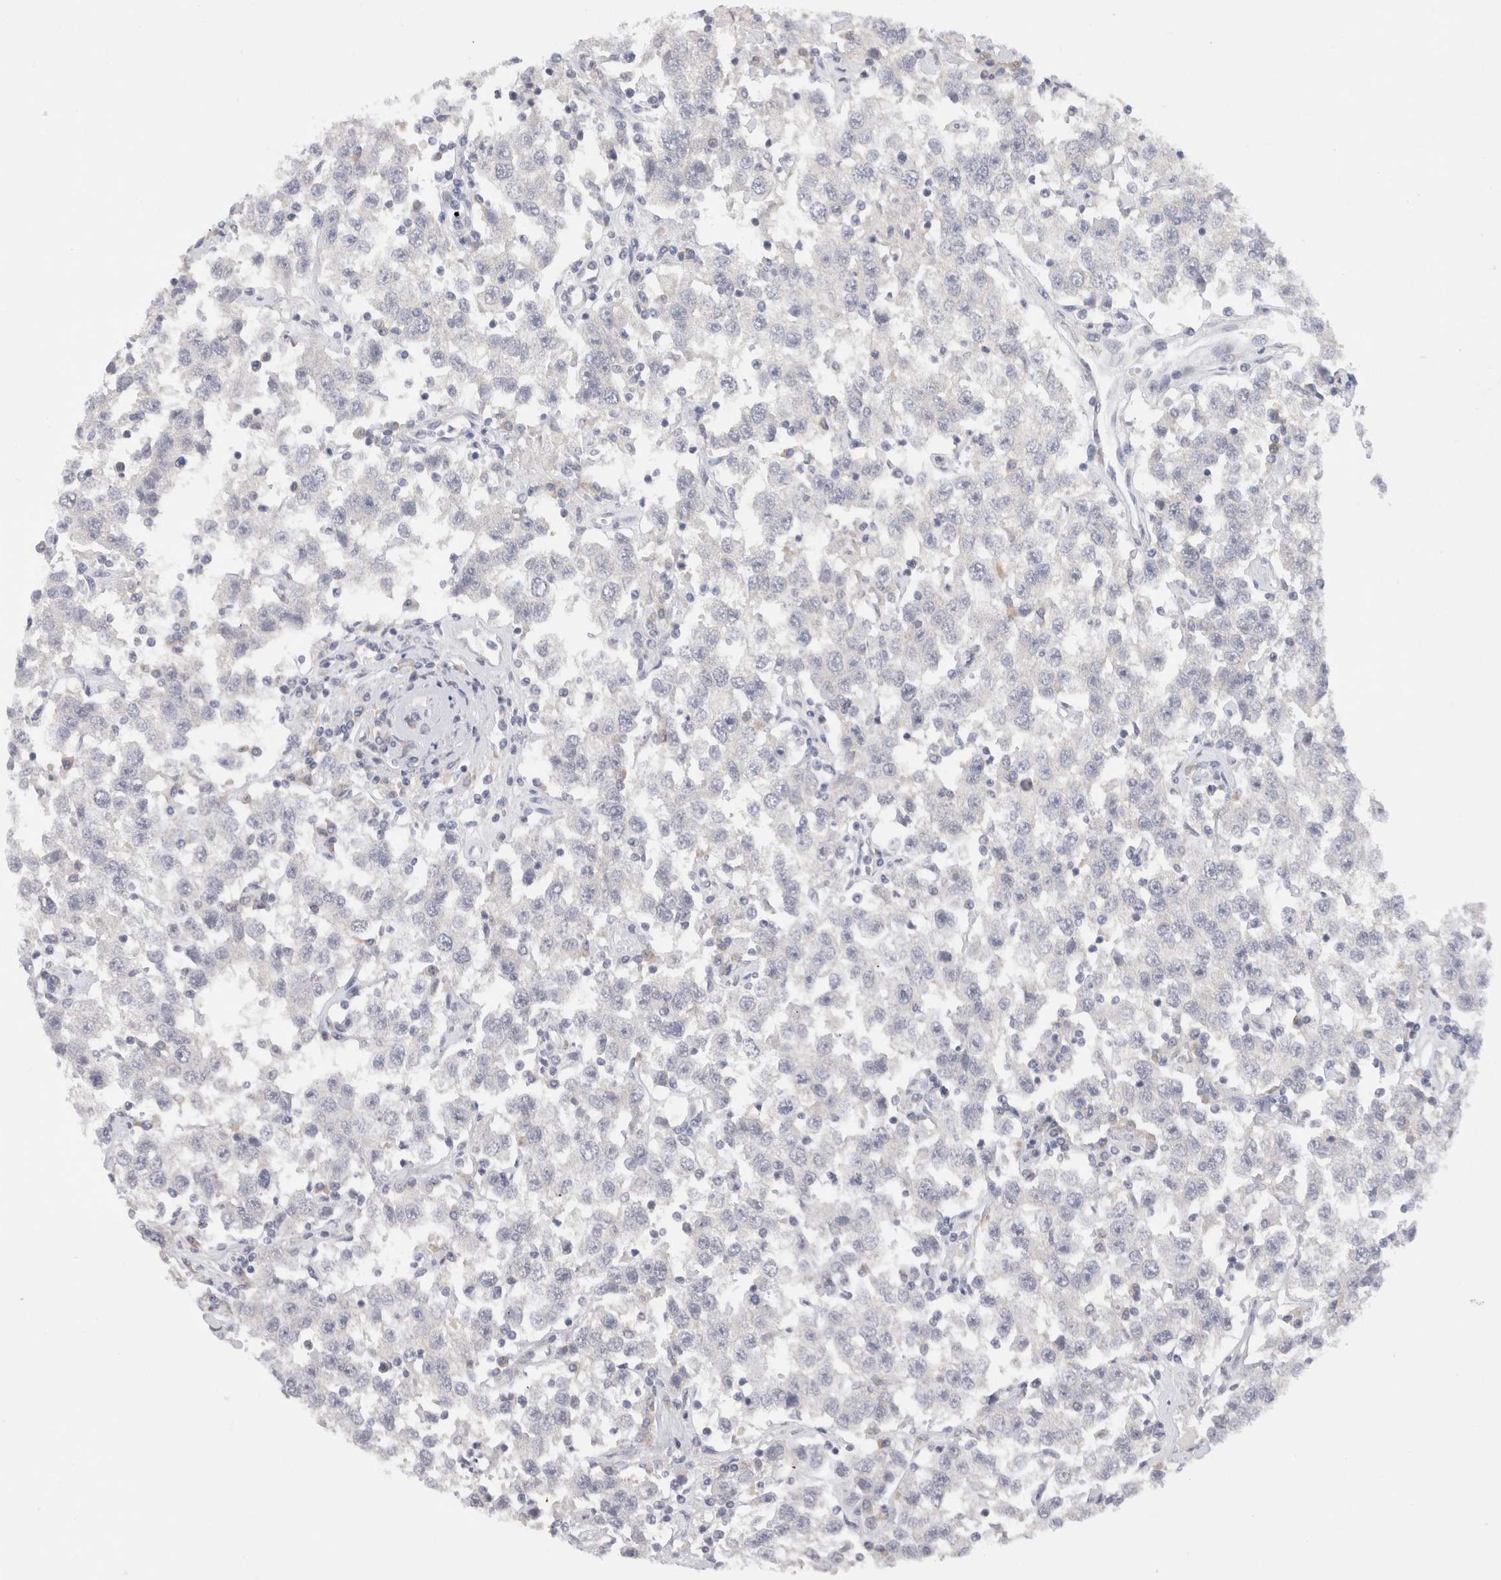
{"staining": {"intensity": "negative", "quantity": "none", "location": "none"}, "tissue": "testis cancer", "cell_type": "Tumor cells", "image_type": "cancer", "snomed": [{"axis": "morphology", "description": "Seminoma, NOS"}, {"axis": "topography", "description": "Testis"}], "caption": "There is no significant positivity in tumor cells of testis seminoma.", "gene": "CHRM4", "patient": {"sex": "male", "age": 41}}